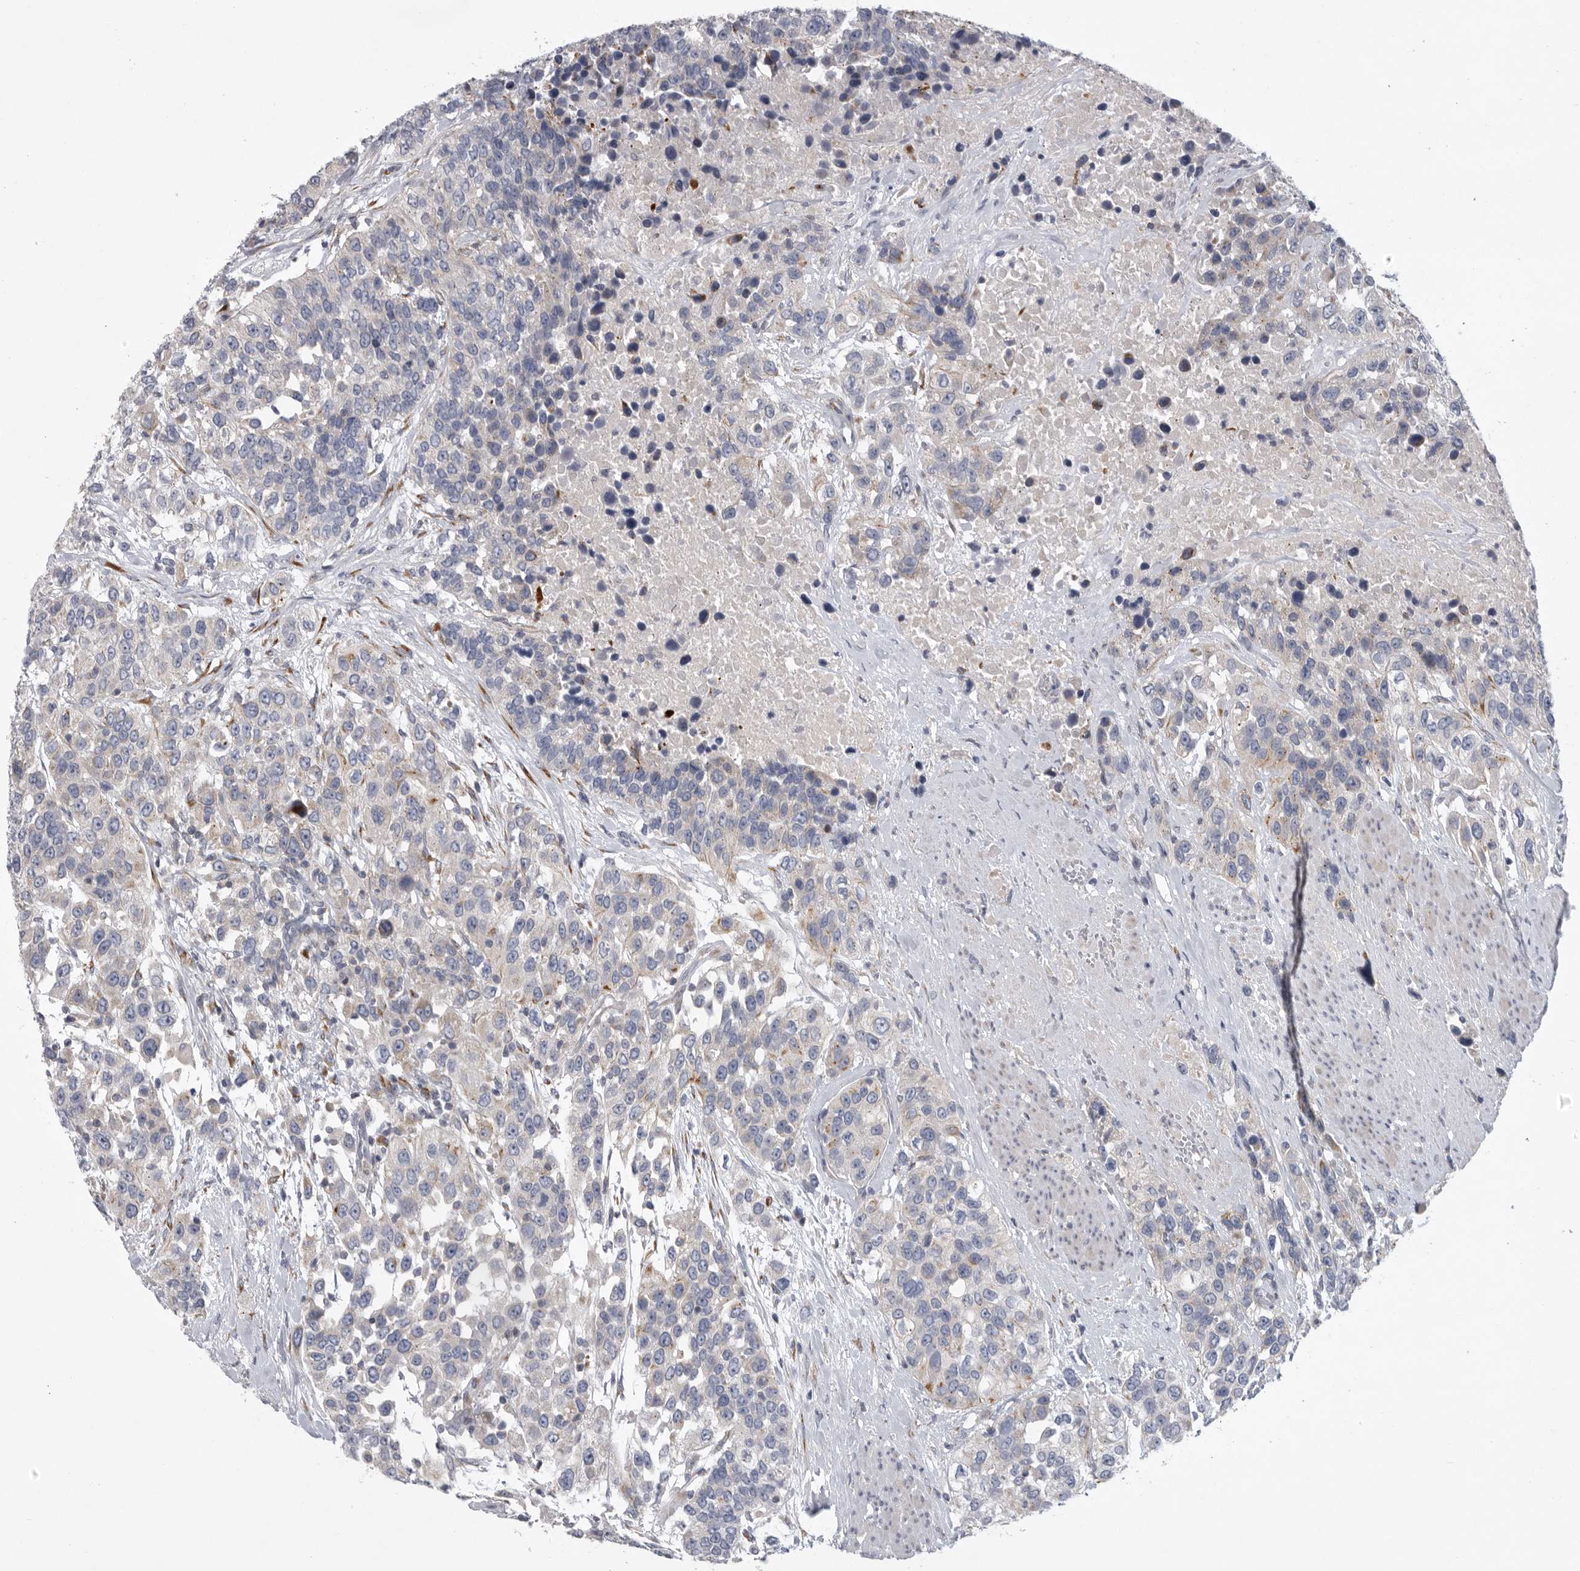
{"staining": {"intensity": "negative", "quantity": "none", "location": "none"}, "tissue": "urothelial cancer", "cell_type": "Tumor cells", "image_type": "cancer", "snomed": [{"axis": "morphology", "description": "Urothelial carcinoma, High grade"}, {"axis": "topography", "description": "Urinary bladder"}], "caption": "Immunohistochemistry (IHC) image of human urothelial cancer stained for a protein (brown), which reveals no positivity in tumor cells.", "gene": "USP24", "patient": {"sex": "female", "age": 80}}